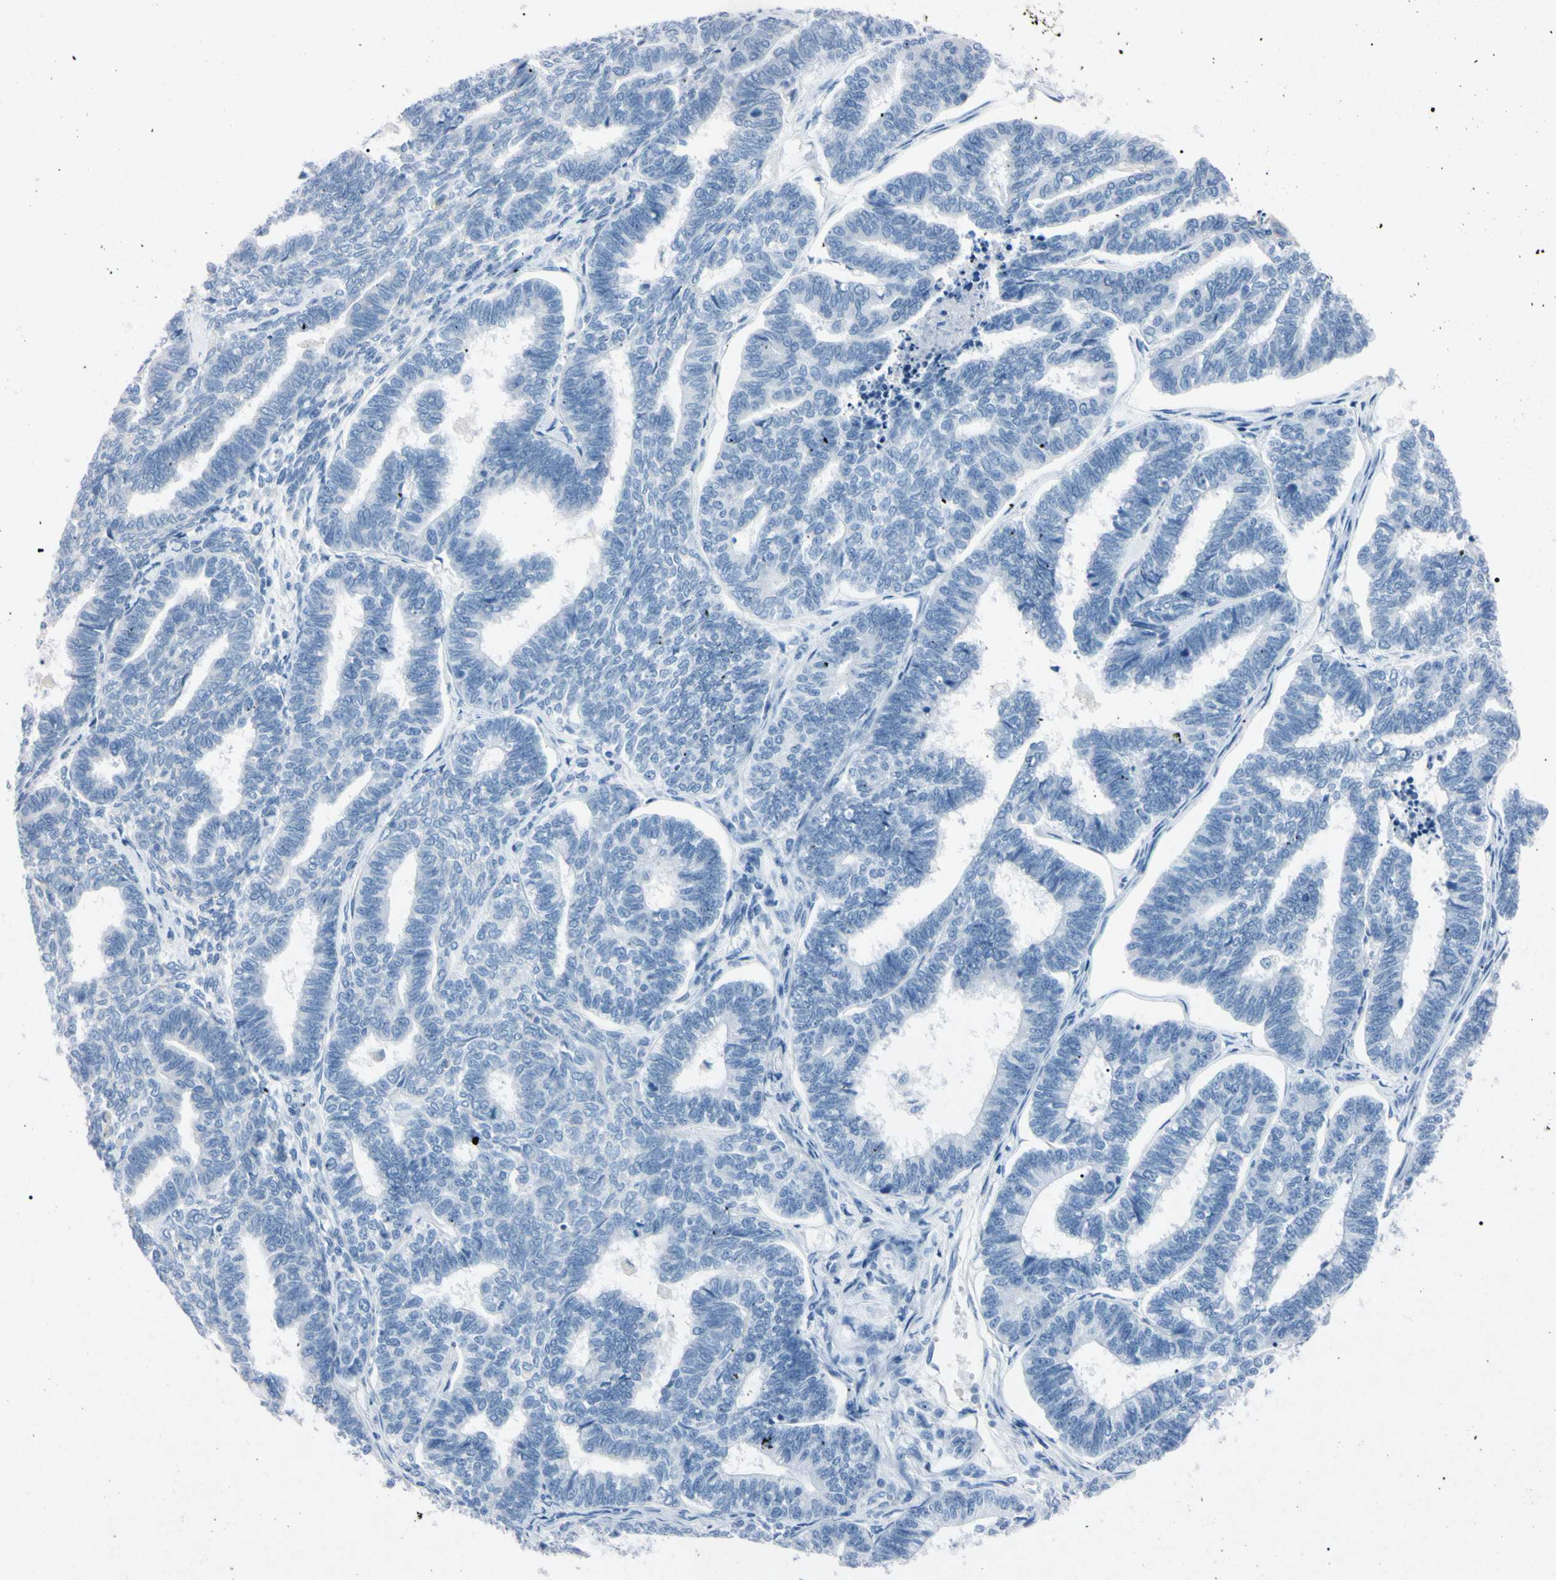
{"staining": {"intensity": "negative", "quantity": "none", "location": "none"}, "tissue": "endometrial cancer", "cell_type": "Tumor cells", "image_type": "cancer", "snomed": [{"axis": "morphology", "description": "Adenocarcinoma, NOS"}, {"axis": "topography", "description": "Endometrium"}], "caption": "This is a micrograph of immunohistochemistry staining of adenocarcinoma (endometrial), which shows no staining in tumor cells.", "gene": "ELN", "patient": {"sex": "female", "age": 70}}